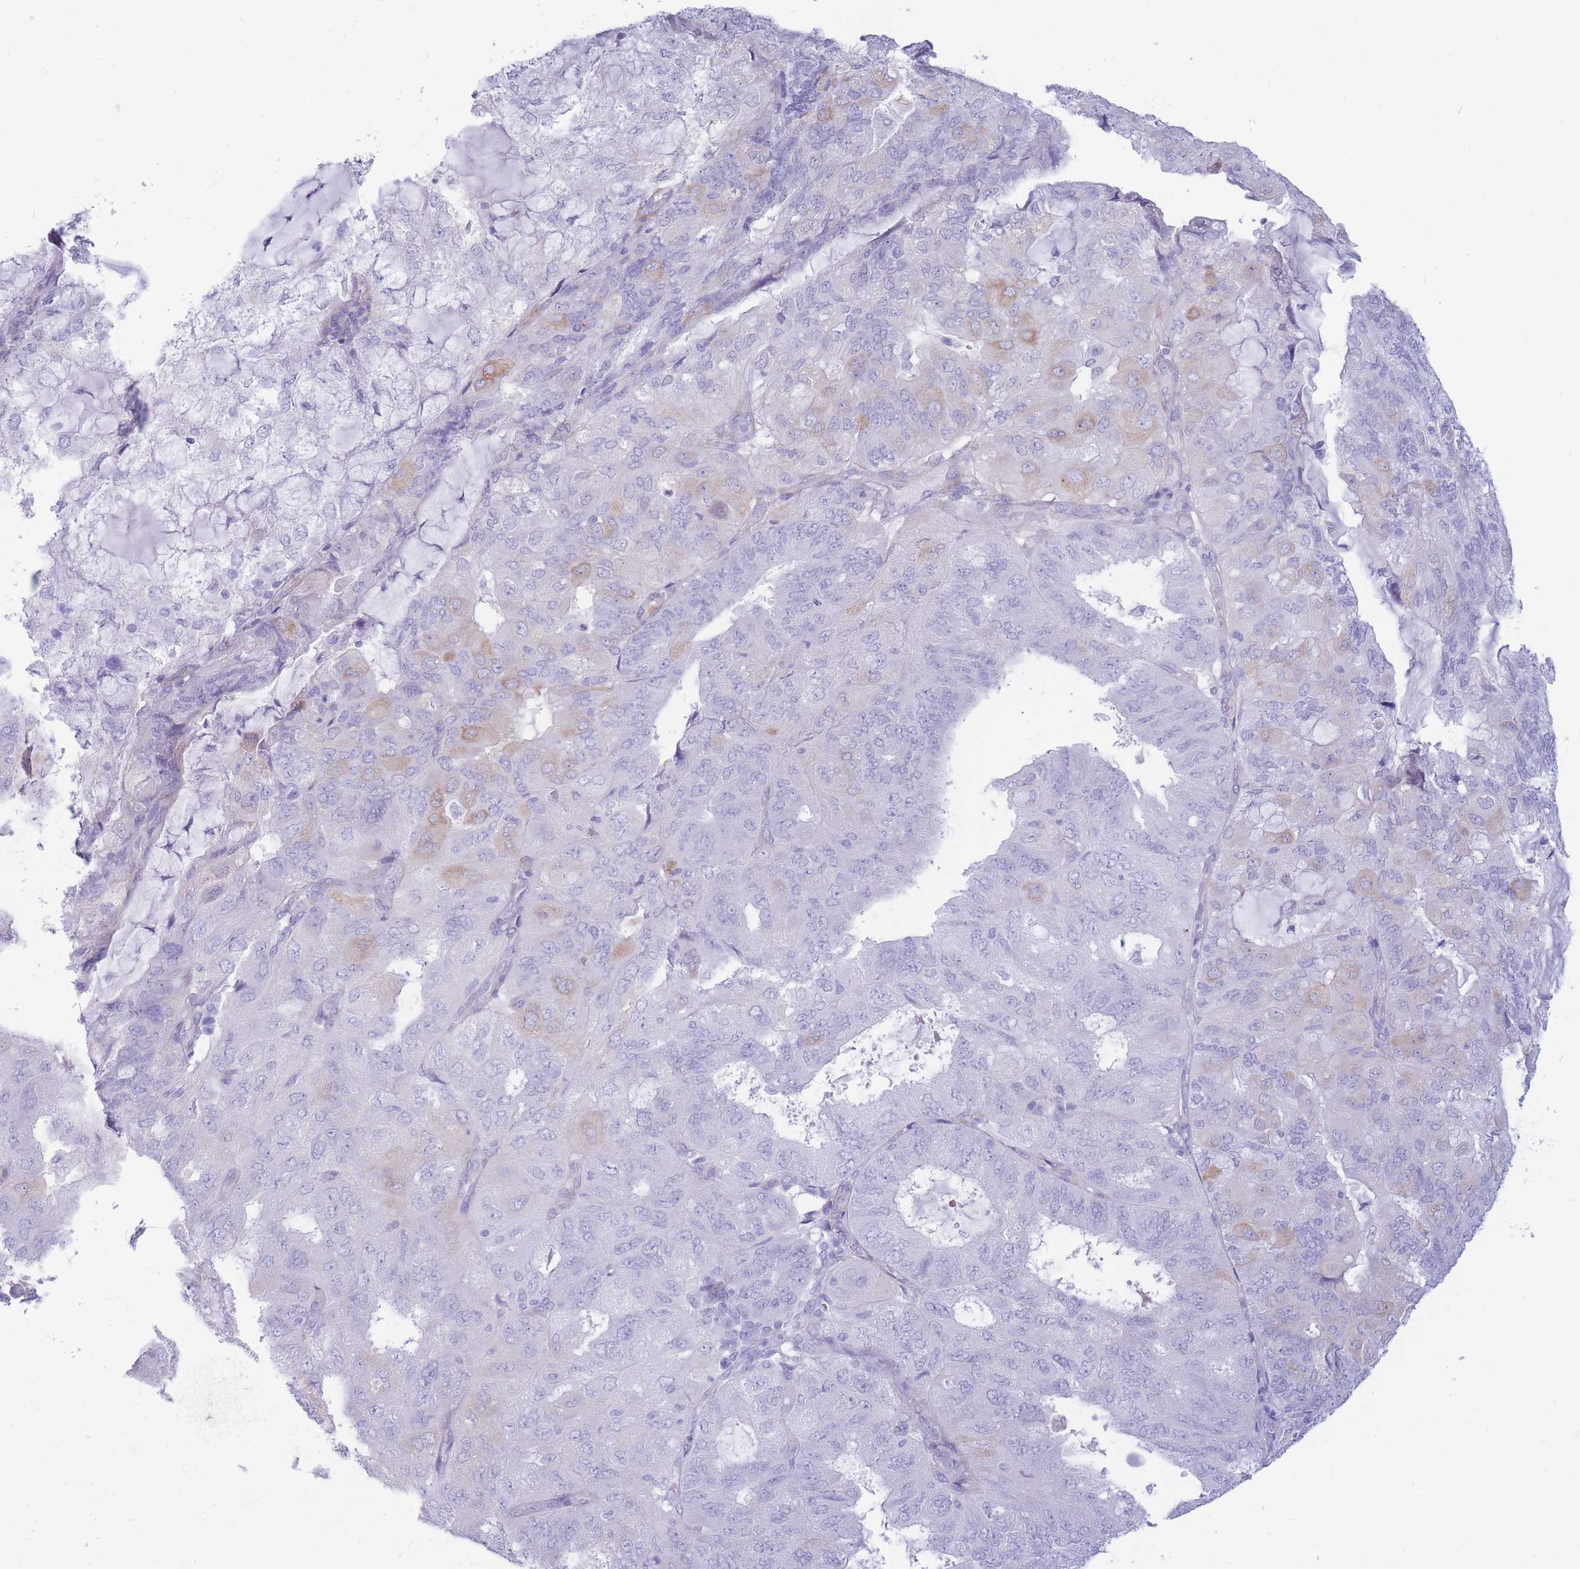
{"staining": {"intensity": "negative", "quantity": "none", "location": "none"}, "tissue": "endometrial cancer", "cell_type": "Tumor cells", "image_type": "cancer", "snomed": [{"axis": "morphology", "description": "Adenocarcinoma, NOS"}, {"axis": "topography", "description": "Endometrium"}], "caption": "The image demonstrates no staining of tumor cells in endometrial adenocarcinoma. (Brightfield microscopy of DAB (3,3'-diaminobenzidine) immunohistochemistry (IHC) at high magnification).", "gene": "MTSS2", "patient": {"sex": "female", "age": 81}}